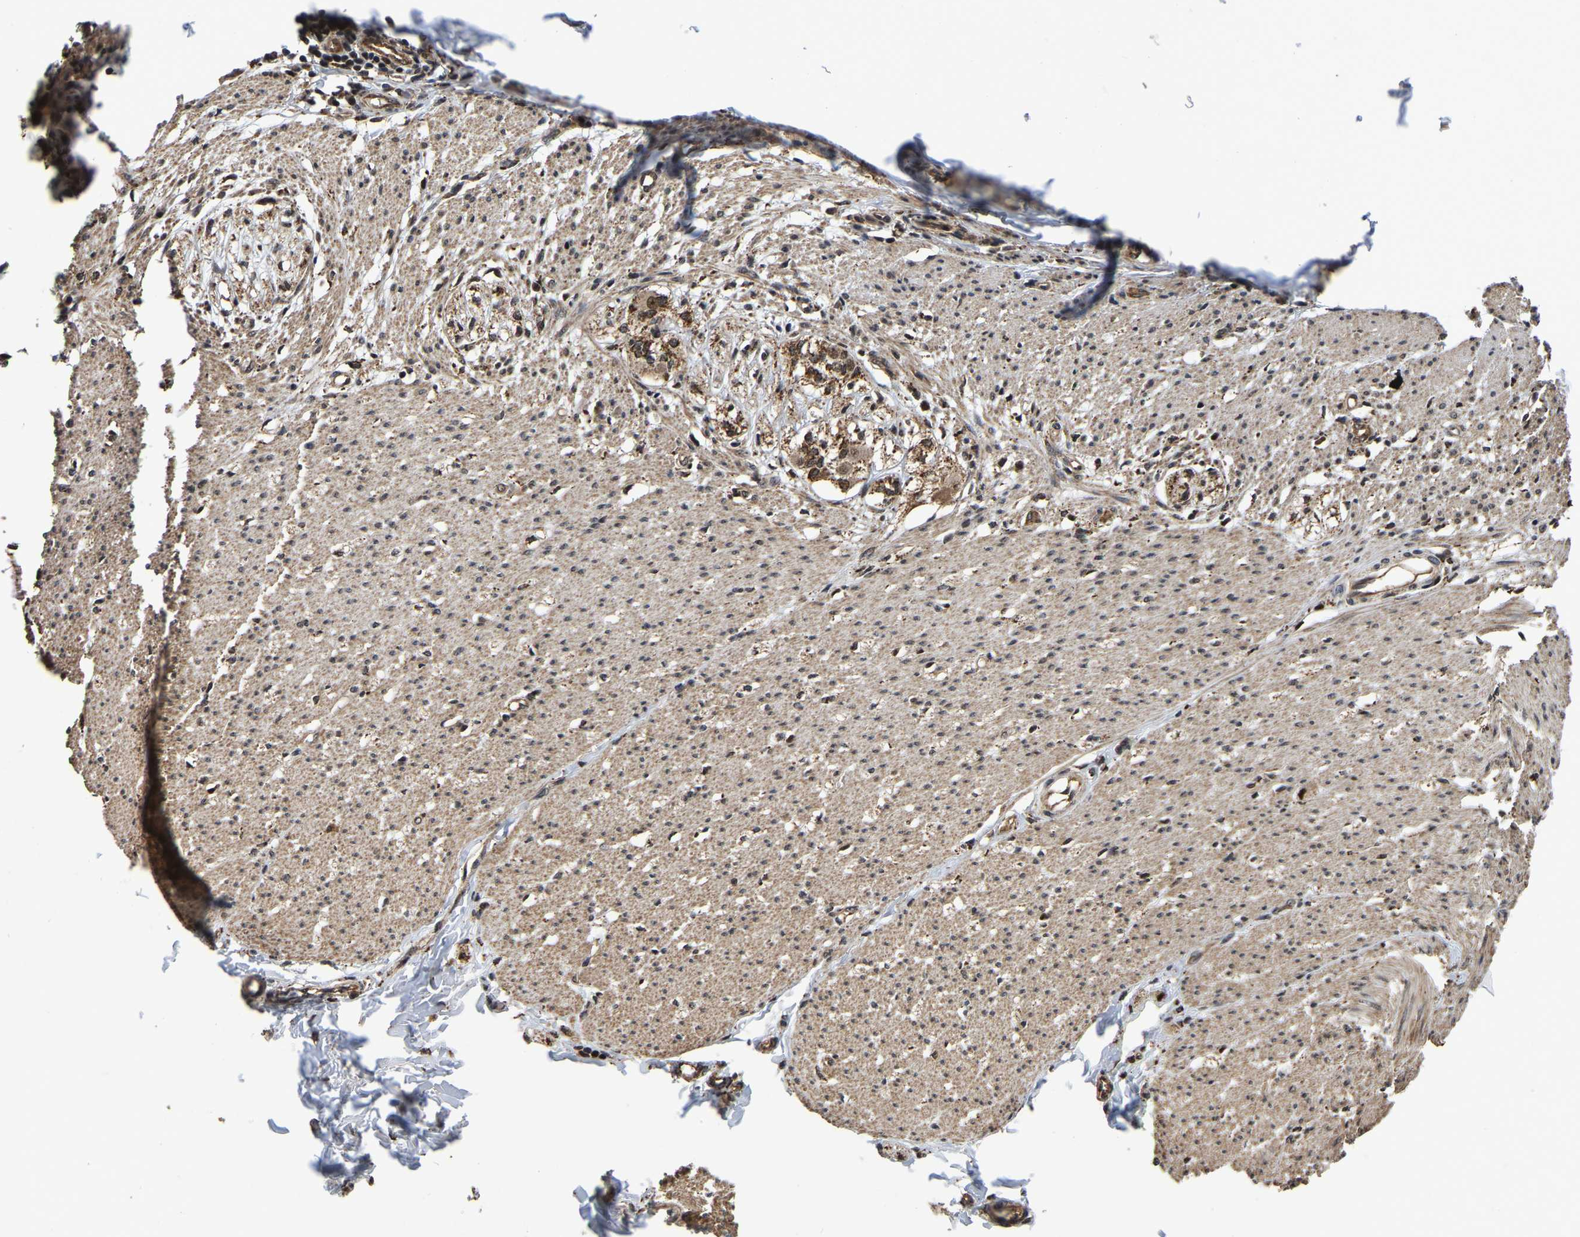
{"staining": {"intensity": "moderate", "quantity": ">75%", "location": "cytoplasmic/membranous,nuclear"}, "tissue": "smooth muscle", "cell_type": "Smooth muscle cells", "image_type": "normal", "snomed": [{"axis": "morphology", "description": "Normal tissue, NOS"}, {"axis": "morphology", "description": "Adenocarcinoma, NOS"}, {"axis": "topography", "description": "Colon"}, {"axis": "topography", "description": "Peripheral nerve tissue"}], "caption": "Protein expression analysis of unremarkable human smooth muscle reveals moderate cytoplasmic/membranous,nuclear positivity in approximately >75% of smooth muscle cells. (DAB (3,3'-diaminobenzidine) IHC, brown staining for protein, blue staining for nuclei).", "gene": "CIAO1", "patient": {"sex": "male", "age": 14}}